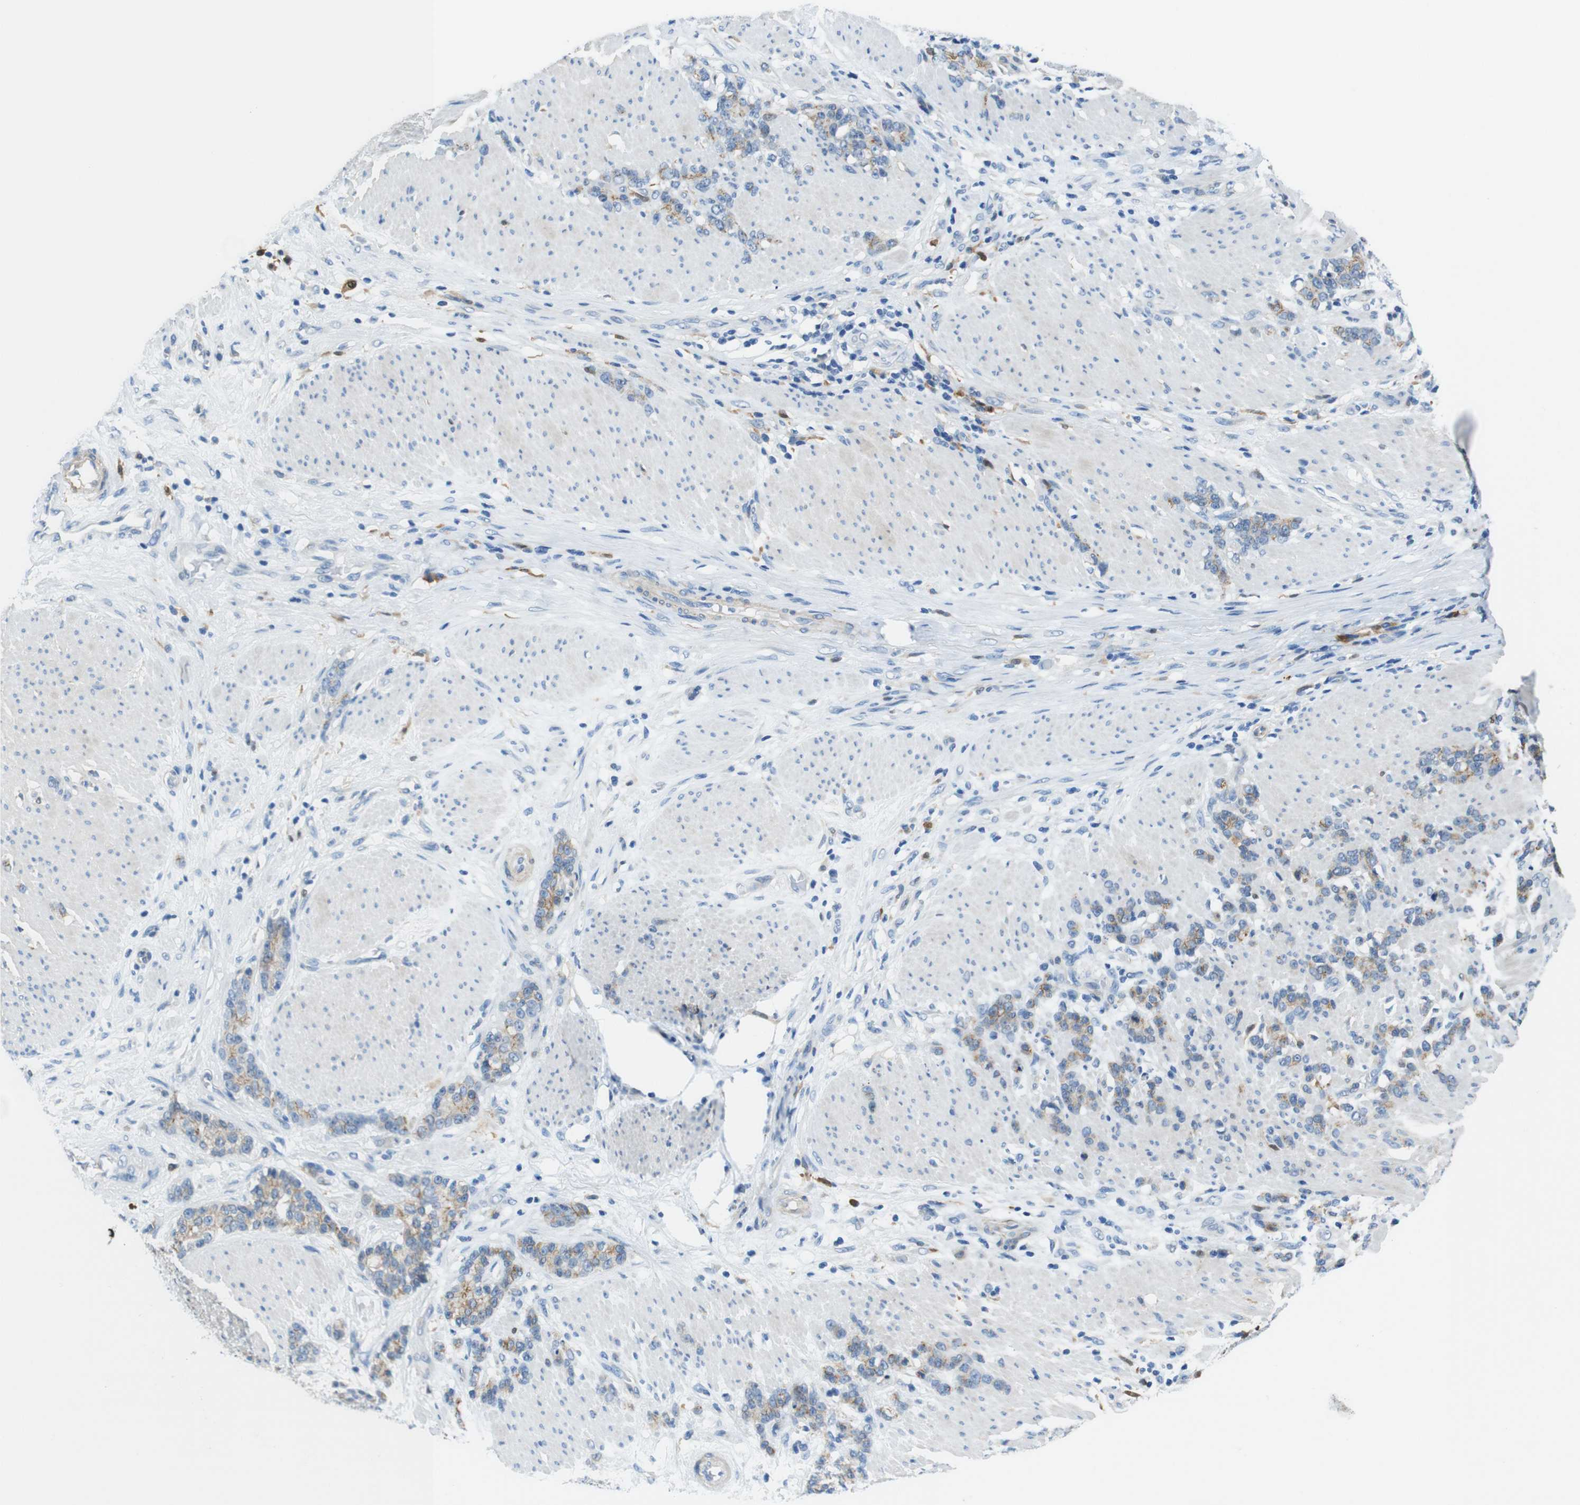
{"staining": {"intensity": "moderate", "quantity": "25%-75%", "location": "cytoplasmic/membranous"}, "tissue": "stomach cancer", "cell_type": "Tumor cells", "image_type": "cancer", "snomed": [{"axis": "morphology", "description": "Adenocarcinoma, NOS"}, {"axis": "topography", "description": "Stomach, lower"}], "caption": "Brown immunohistochemical staining in stomach cancer (adenocarcinoma) shows moderate cytoplasmic/membranous staining in about 25%-75% of tumor cells.", "gene": "CLMN", "patient": {"sex": "male", "age": 88}}